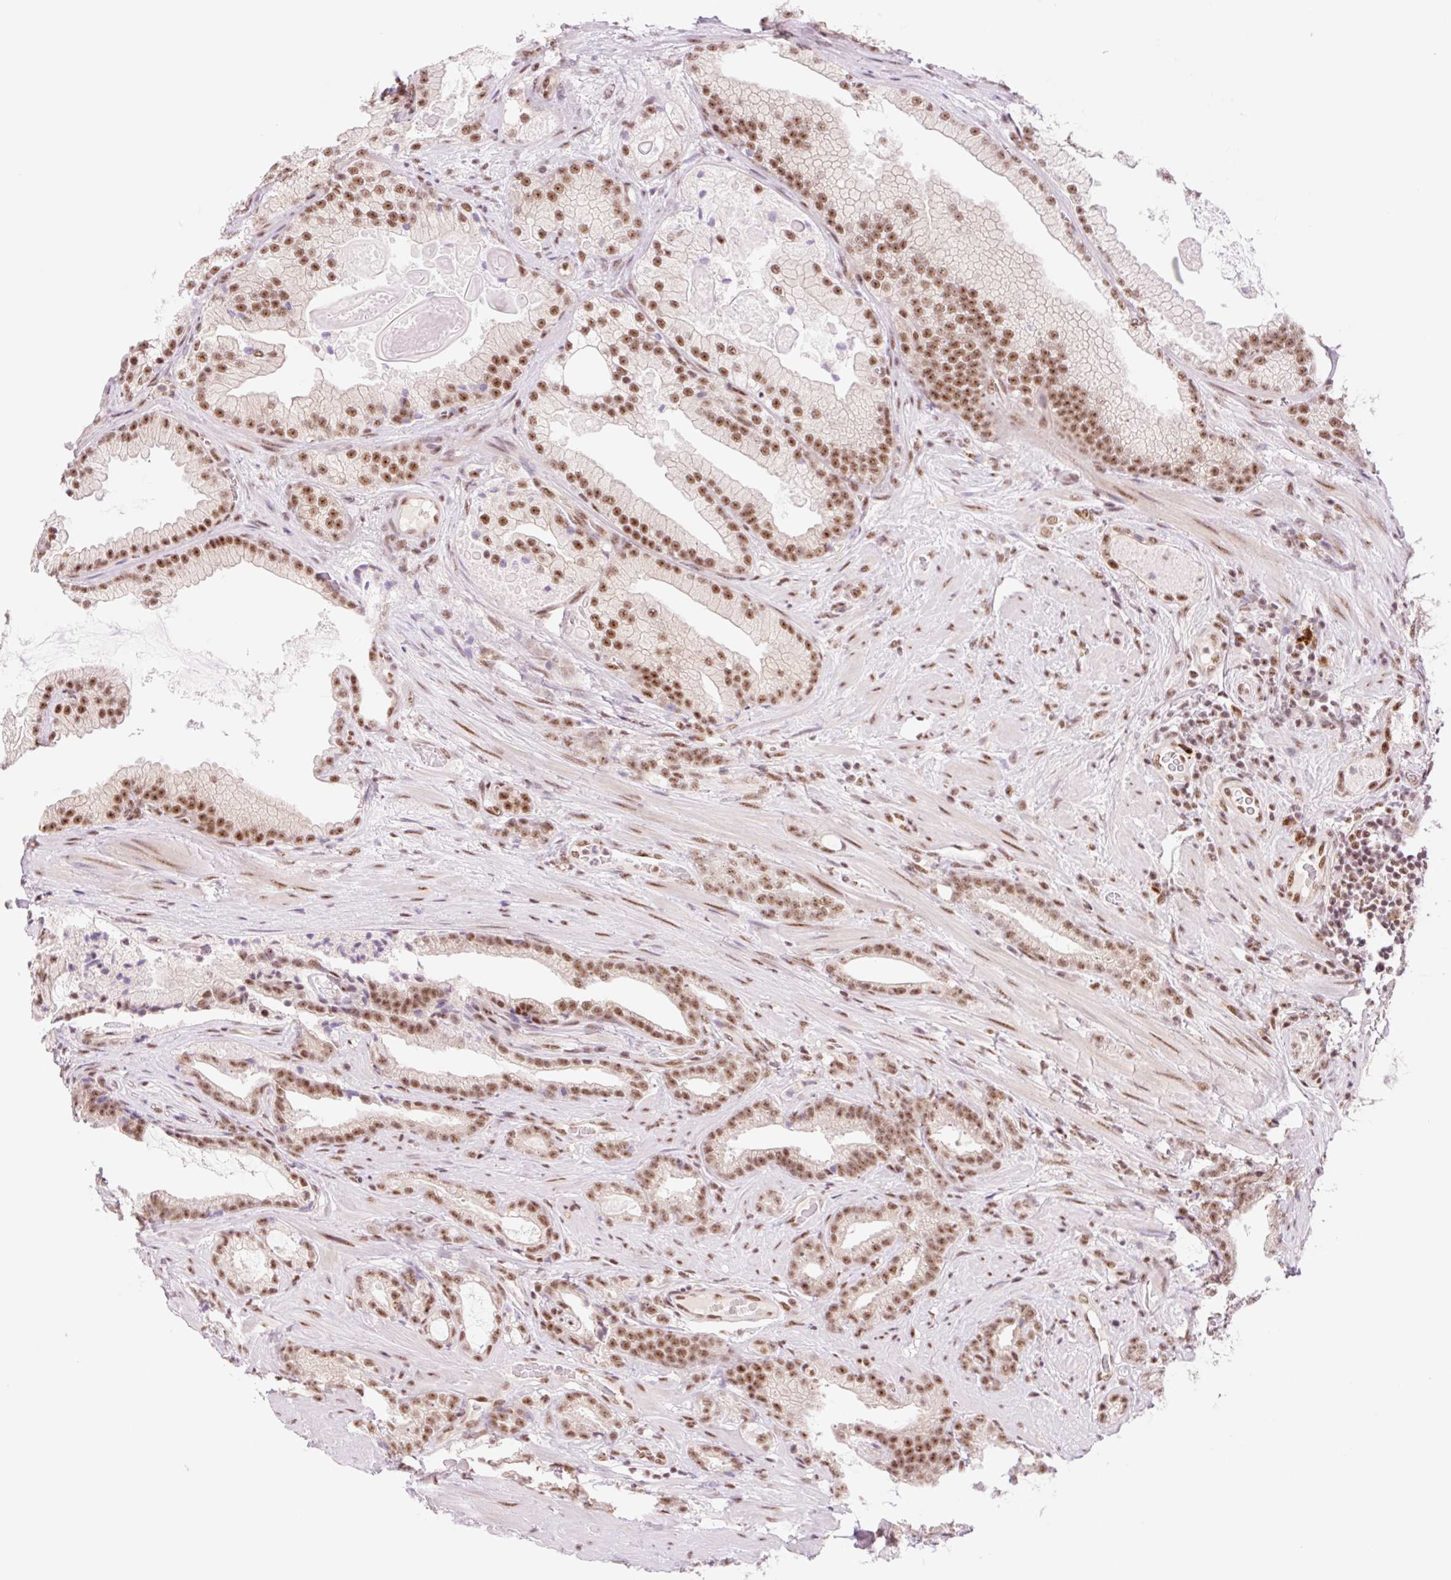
{"staining": {"intensity": "moderate", "quantity": ">75%", "location": "nuclear"}, "tissue": "prostate cancer", "cell_type": "Tumor cells", "image_type": "cancer", "snomed": [{"axis": "morphology", "description": "Adenocarcinoma, High grade"}, {"axis": "topography", "description": "Prostate"}], "caption": "This is a micrograph of immunohistochemistry staining of prostate cancer, which shows moderate positivity in the nuclear of tumor cells.", "gene": "PRDM11", "patient": {"sex": "male", "age": 68}}